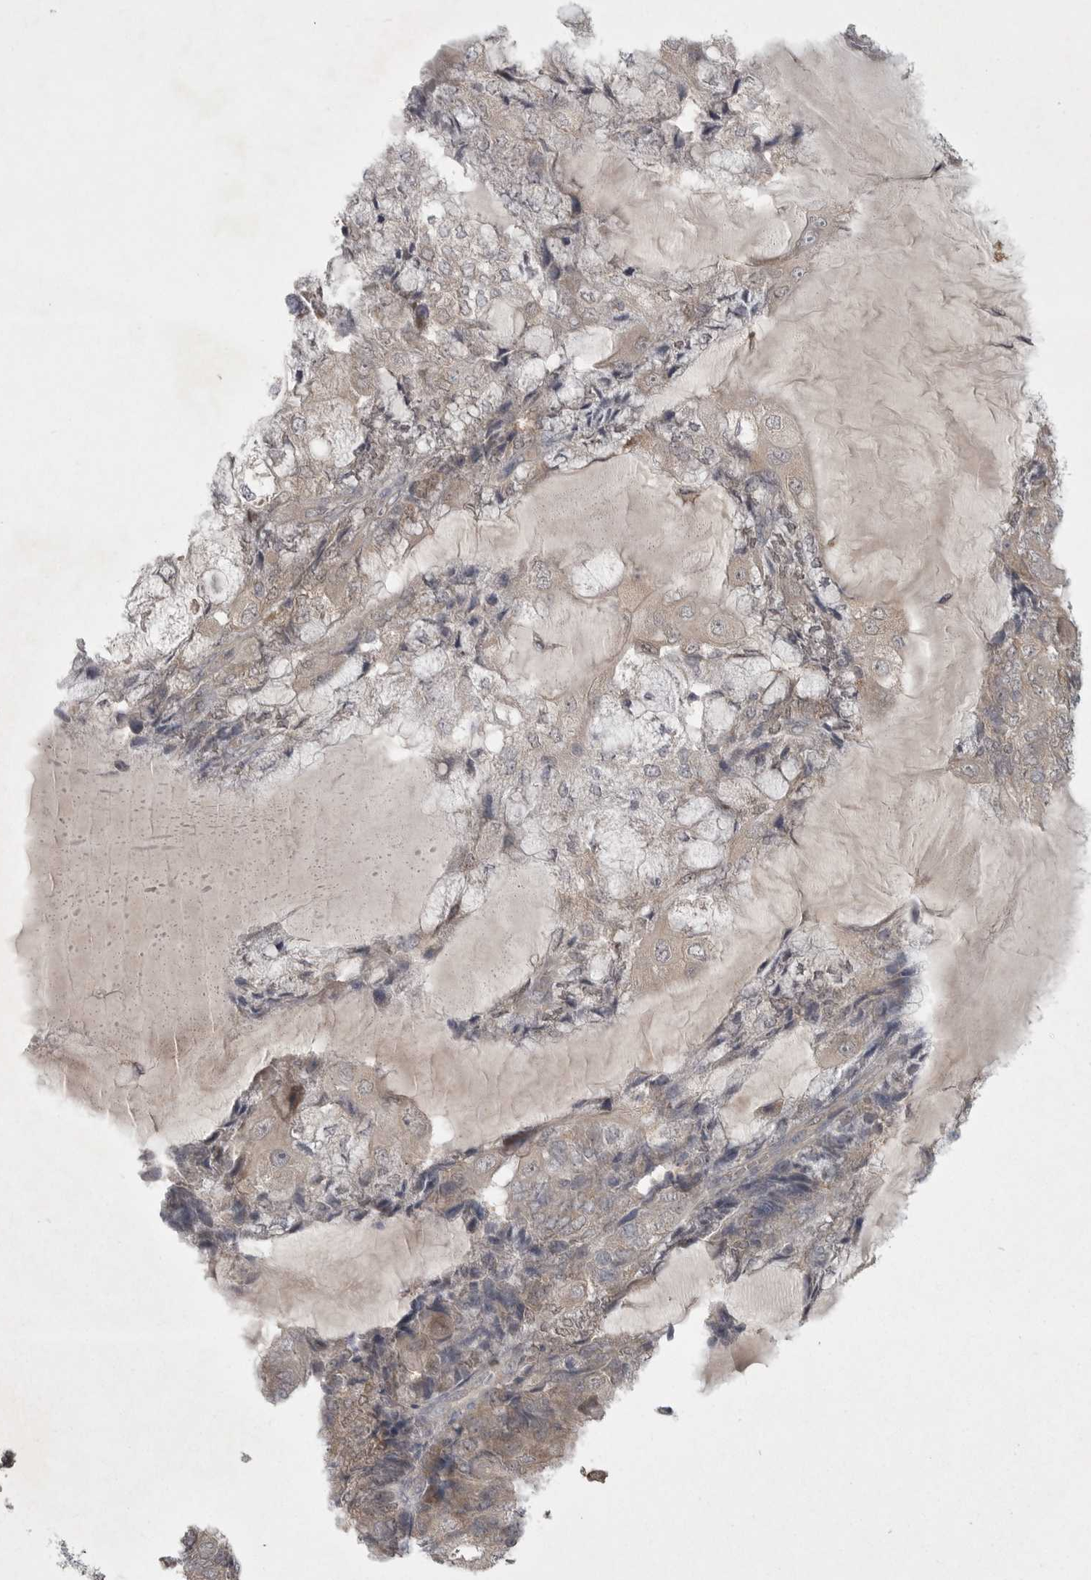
{"staining": {"intensity": "weak", "quantity": "<25%", "location": "cytoplasmic/membranous"}, "tissue": "endometrial cancer", "cell_type": "Tumor cells", "image_type": "cancer", "snomed": [{"axis": "morphology", "description": "Adenocarcinoma, NOS"}, {"axis": "topography", "description": "Endometrium"}], "caption": "IHC photomicrograph of neoplastic tissue: human endometrial cancer (adenocarcinoma) stained with DAB exhibits no significant protein positivity in tumor cells. (IHC, brightfield microscopy, high magnification).", "gene": "PHF13", "patient": {"sex": "female", "age": 81}}